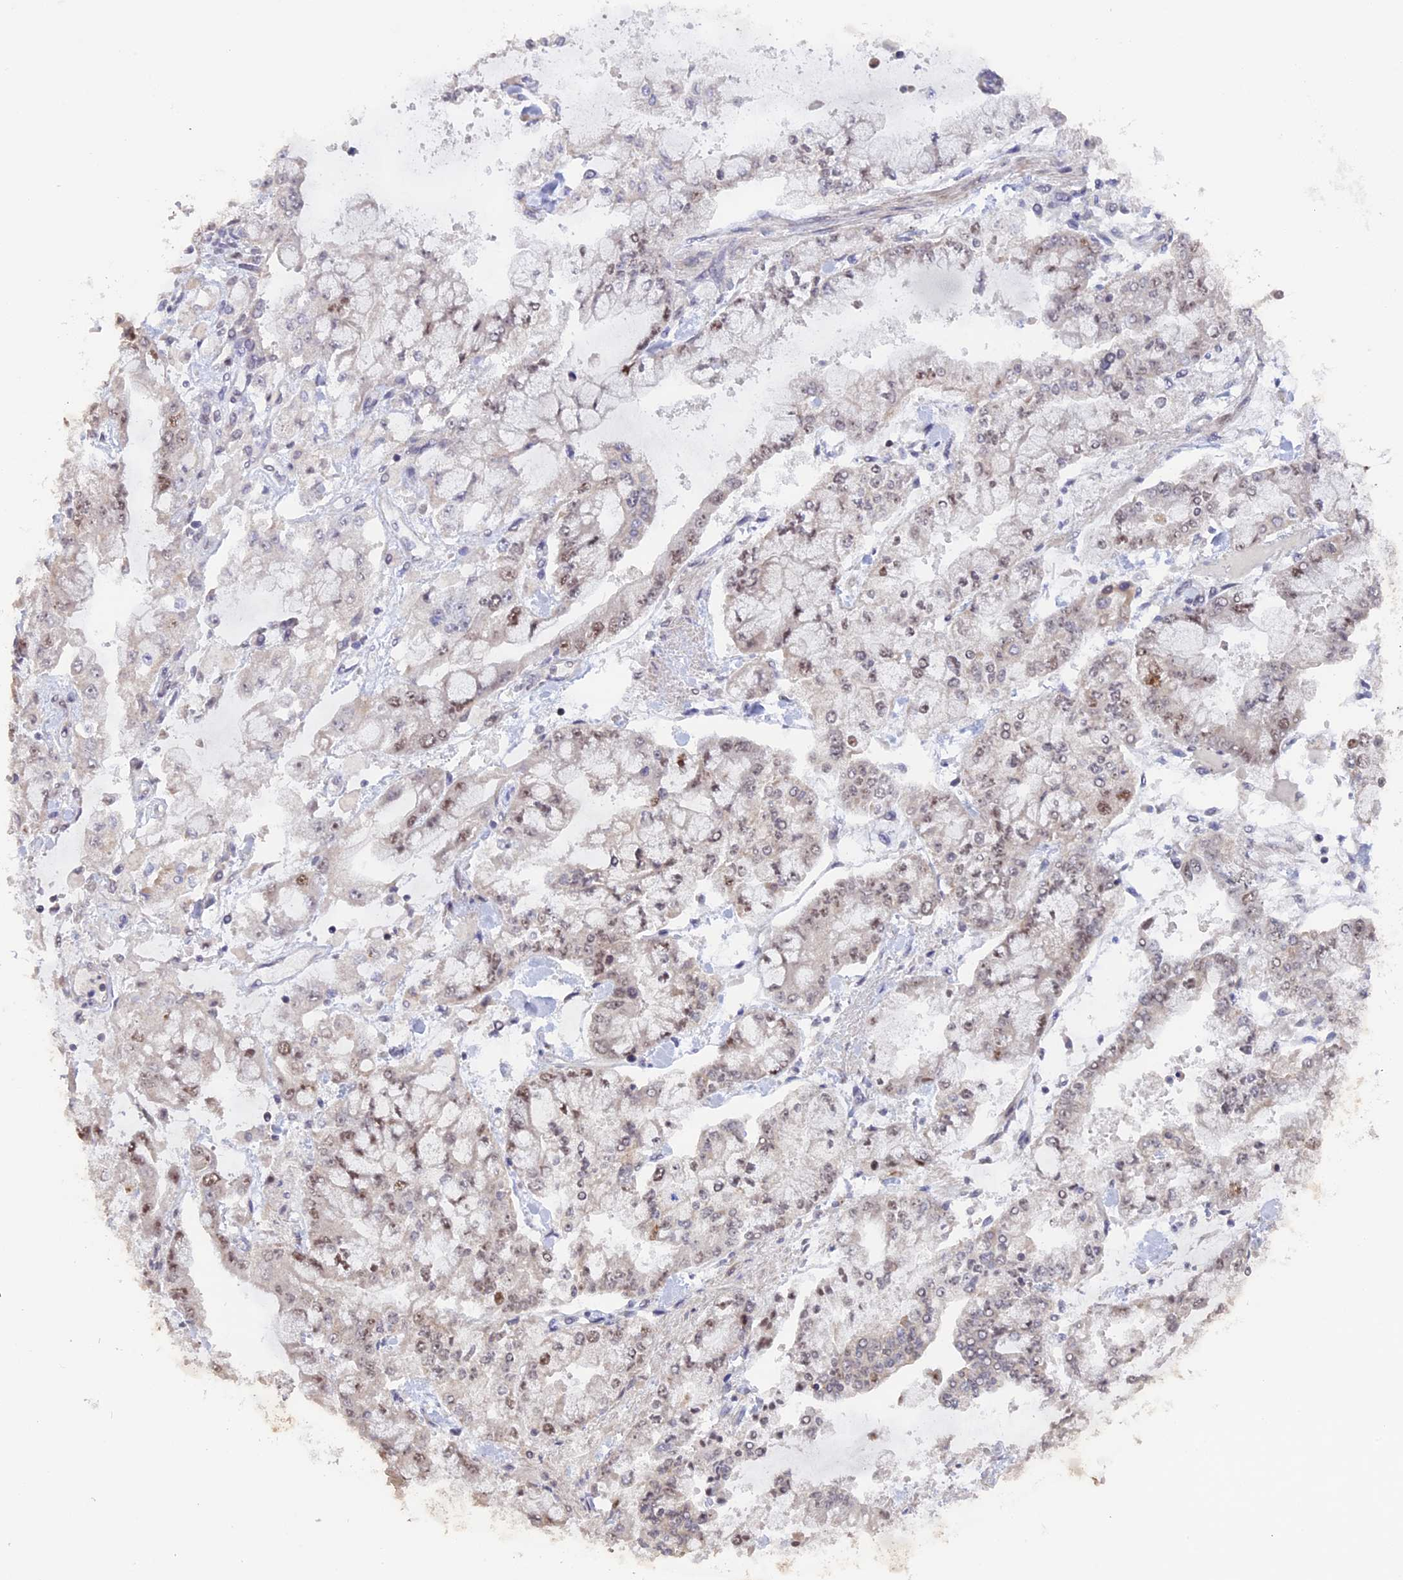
{"staining": {"intensity": "weak", "quantity": "25%-75%", "location": "nuclear"}, "tissue": "stomach cancer", "cell_type": "Tumor cells", "image_type": "cancer", "snomed": [{"axis": "morphology", "description": "Normal tissue, NOS"}, {"axis": "morphology", "description": "Adenocarcinoma, NOS"}, {"axis": "topography", "description": "Stomach, upper"}, {"axis": "topography", "description": "Stomach"}], "caption": "Tumor cells demonstrate low levels of weak nuclear expression in approximately 25%-75% of cells in stomach cancer.", "gene": "RFC5", "patient": {"sex": "male", "age": 76}}